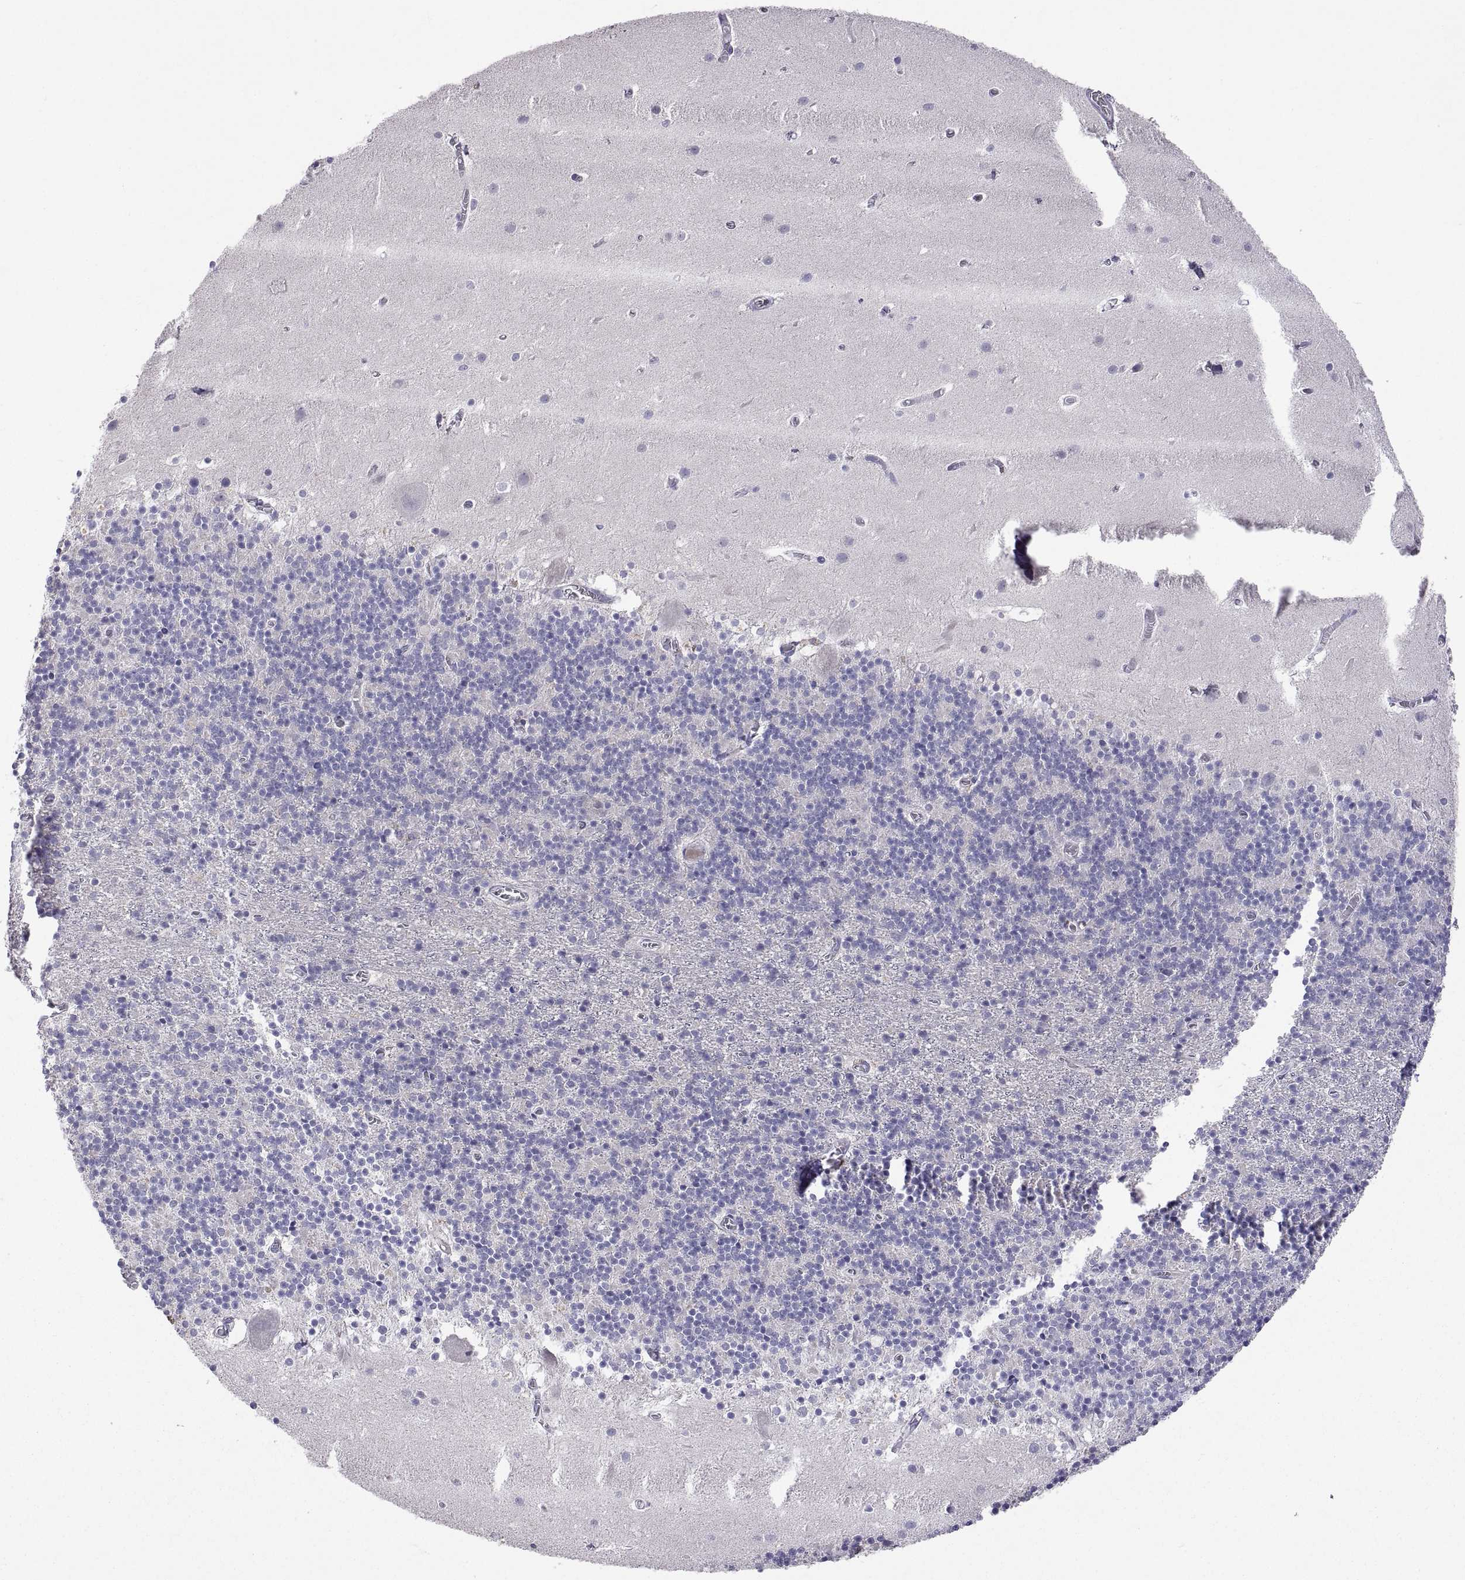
{"staining": {"intensity": "negative", "quantity": "none", "location": "none"}, "tissue": "cerebellum", "cell_type": "Cells in granular layer", "image_type": "normal", "snomed": [{"axis": "morphology", "description": "Normal tissue, NOS"}, {"axis": "topography", "description": "Cerebellum"}], "caption": "IHC image of unremarkable cerebellum stained for a protein (brown), which demonstrates no expression in cells in granular layer.", "gene": "MS4A1", "patient": {"sex": "male", "age": 70}}